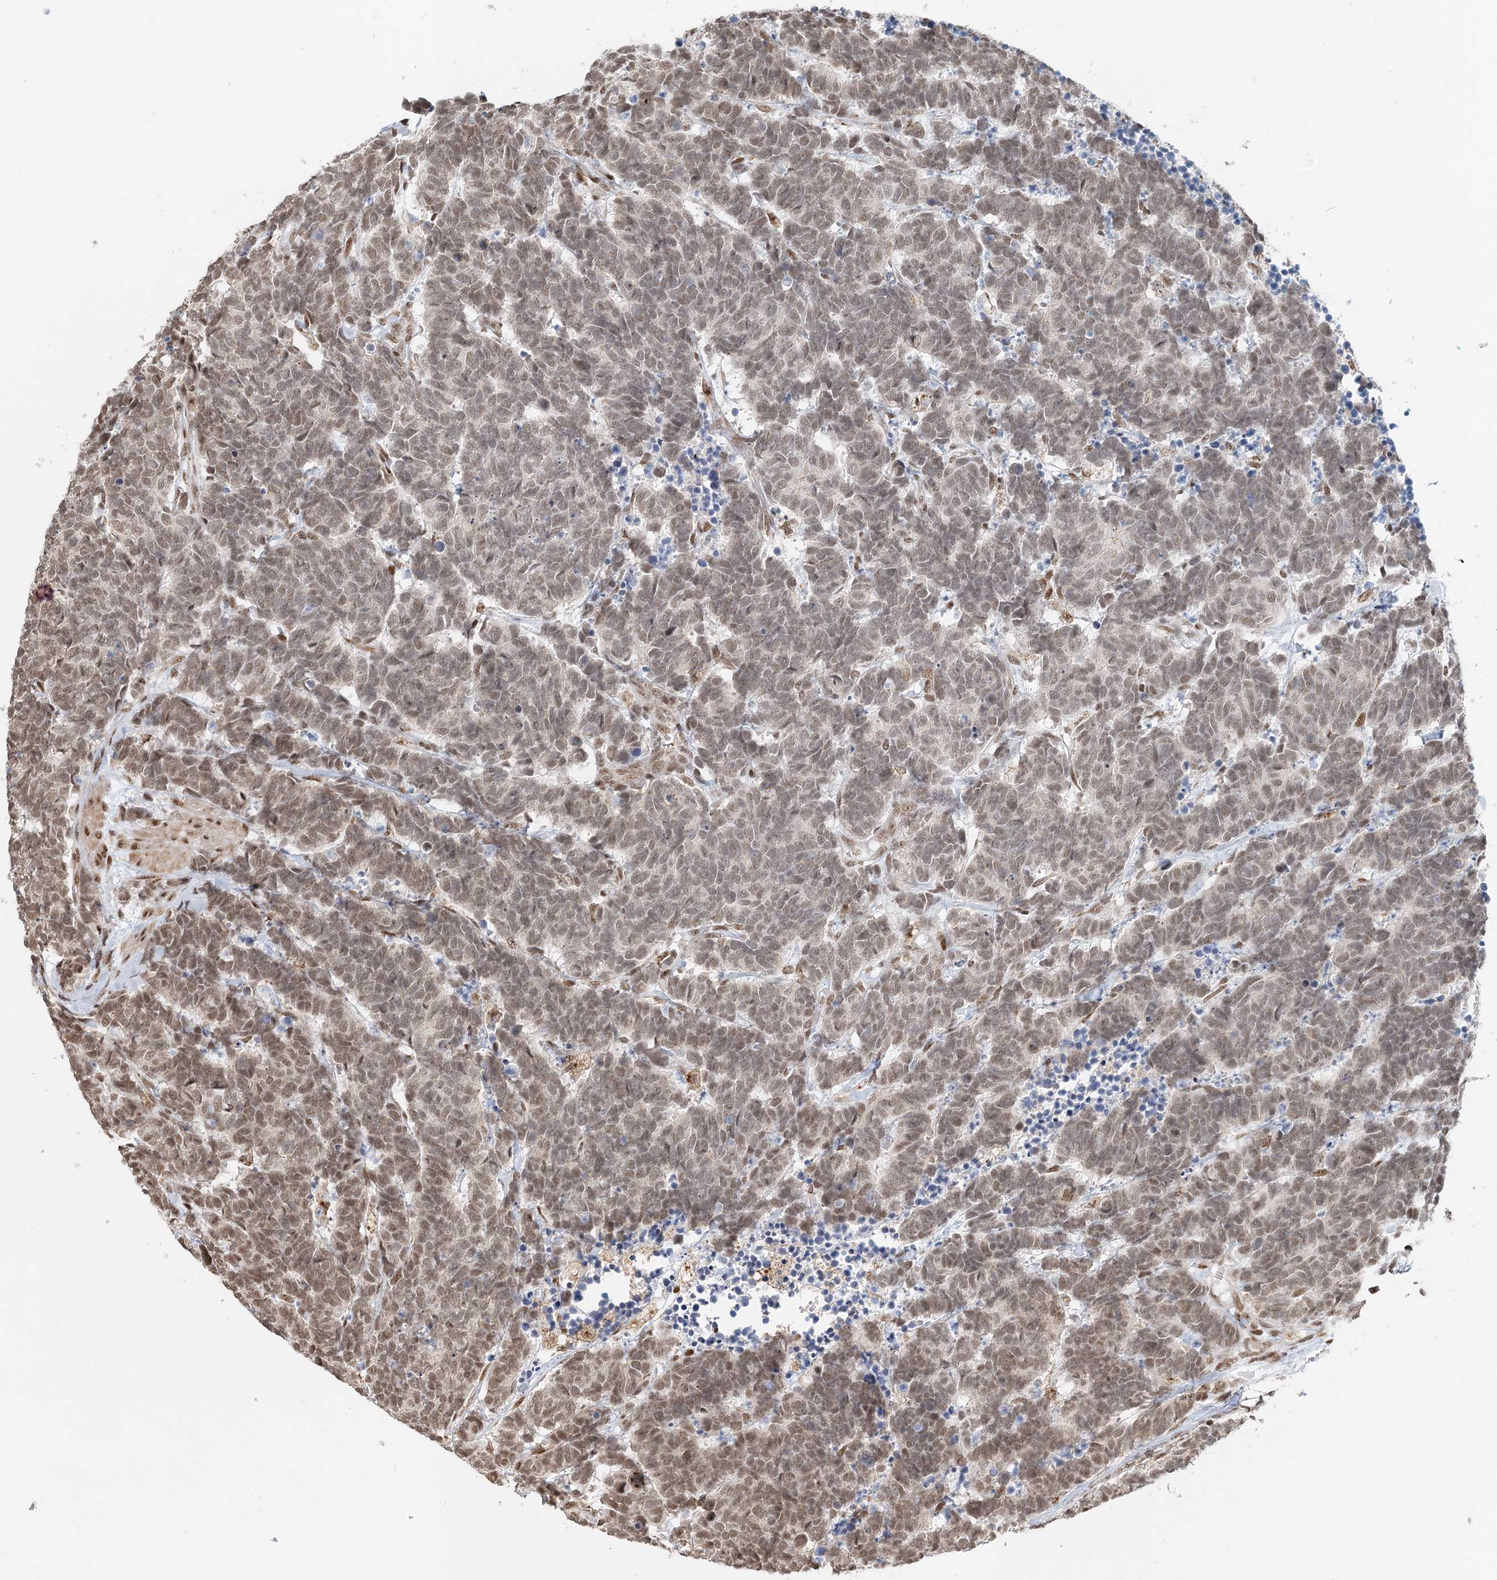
{"staining": {"intensity": "moderate", "quantity": "25%-75%", "location": "nuclear"}, "tissue": "carcinoid", "cell_type": "Tumor cells", "image_type": "cancer", "snomed": [{"axis": "morphology", "description": "Carcinoma, NOS"}, {"axis": "morphology", "description": "Carcinoid, malignant, NOS"}, {"axis": "topography", "description": "Urinary bladder"}], "caption": "Tumor cells show medium levels of moderate nuclear expression in approximately 25%-75% of cells in carcinoma. The protein of interest is stained brown, and the nuclei are stained in blue (DAB IHC with brightfield microscopy, high magnification).", "gene": "BNIP5", "patient": {"sex": "male", "age": 57}}